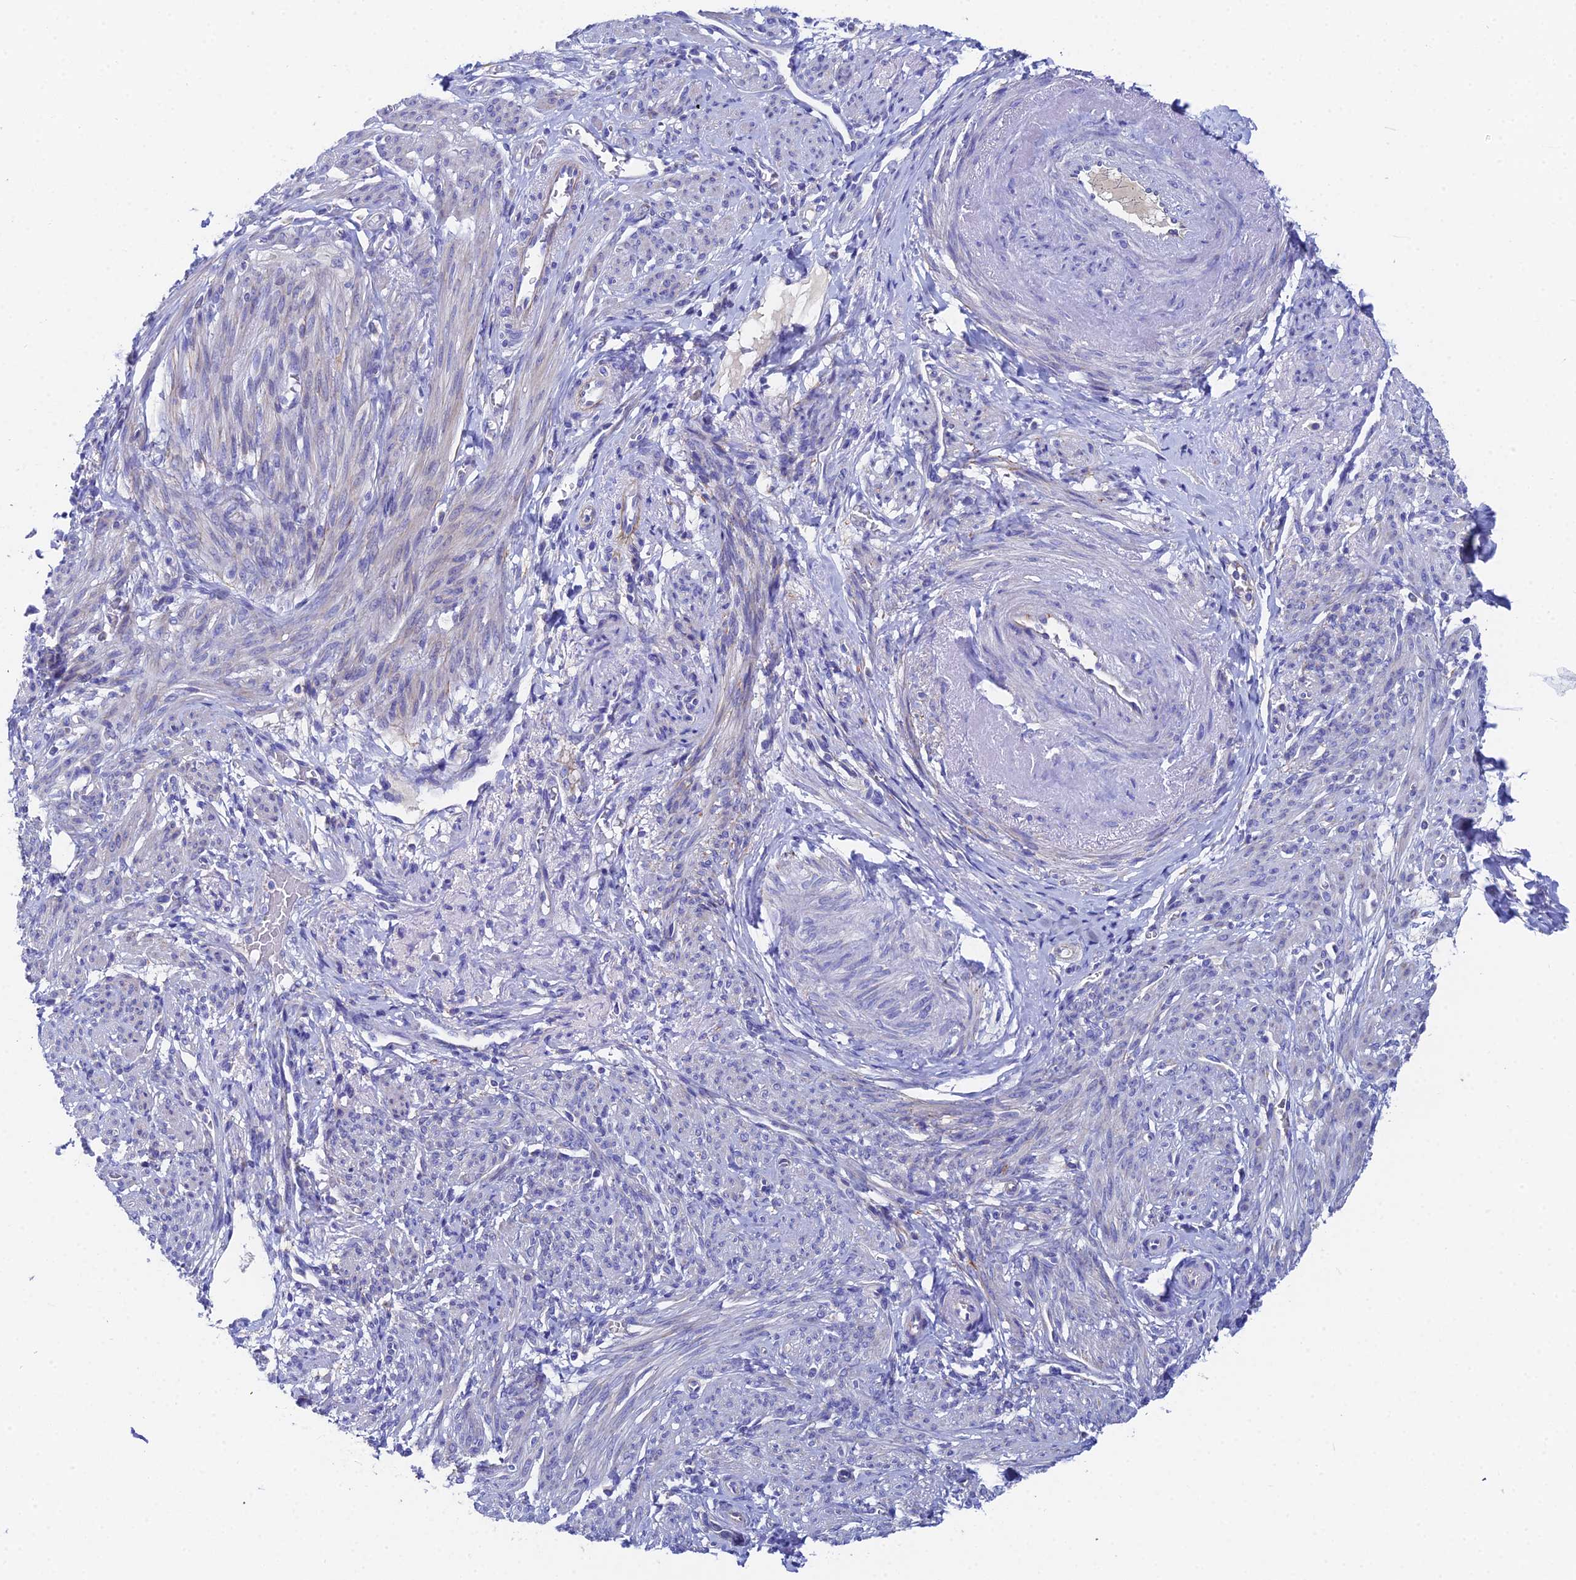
{"staining": {"intensity": "weak", "quantity": "<25%", "location": "cytoplasmic/membranous"}, "tissue": "smooth muscle", "cell_type": "Smooth muscle cells", "image_type": "normal", "snomed": [{"axis": "morphology", "description": "Normal tissue, NOS"}, {"axis": "topography", "description": "Smooth muscle"}], "caption": "Immunohistochemistry histopathology image of benign smooth muscle: smooth muscle stained with DAB exhibits no significant protein expression in smooth muscle cells. Nuclei are stained in blue.", "gene": "UBE2L3", "patient": {"sex": "female", "age": 39}}